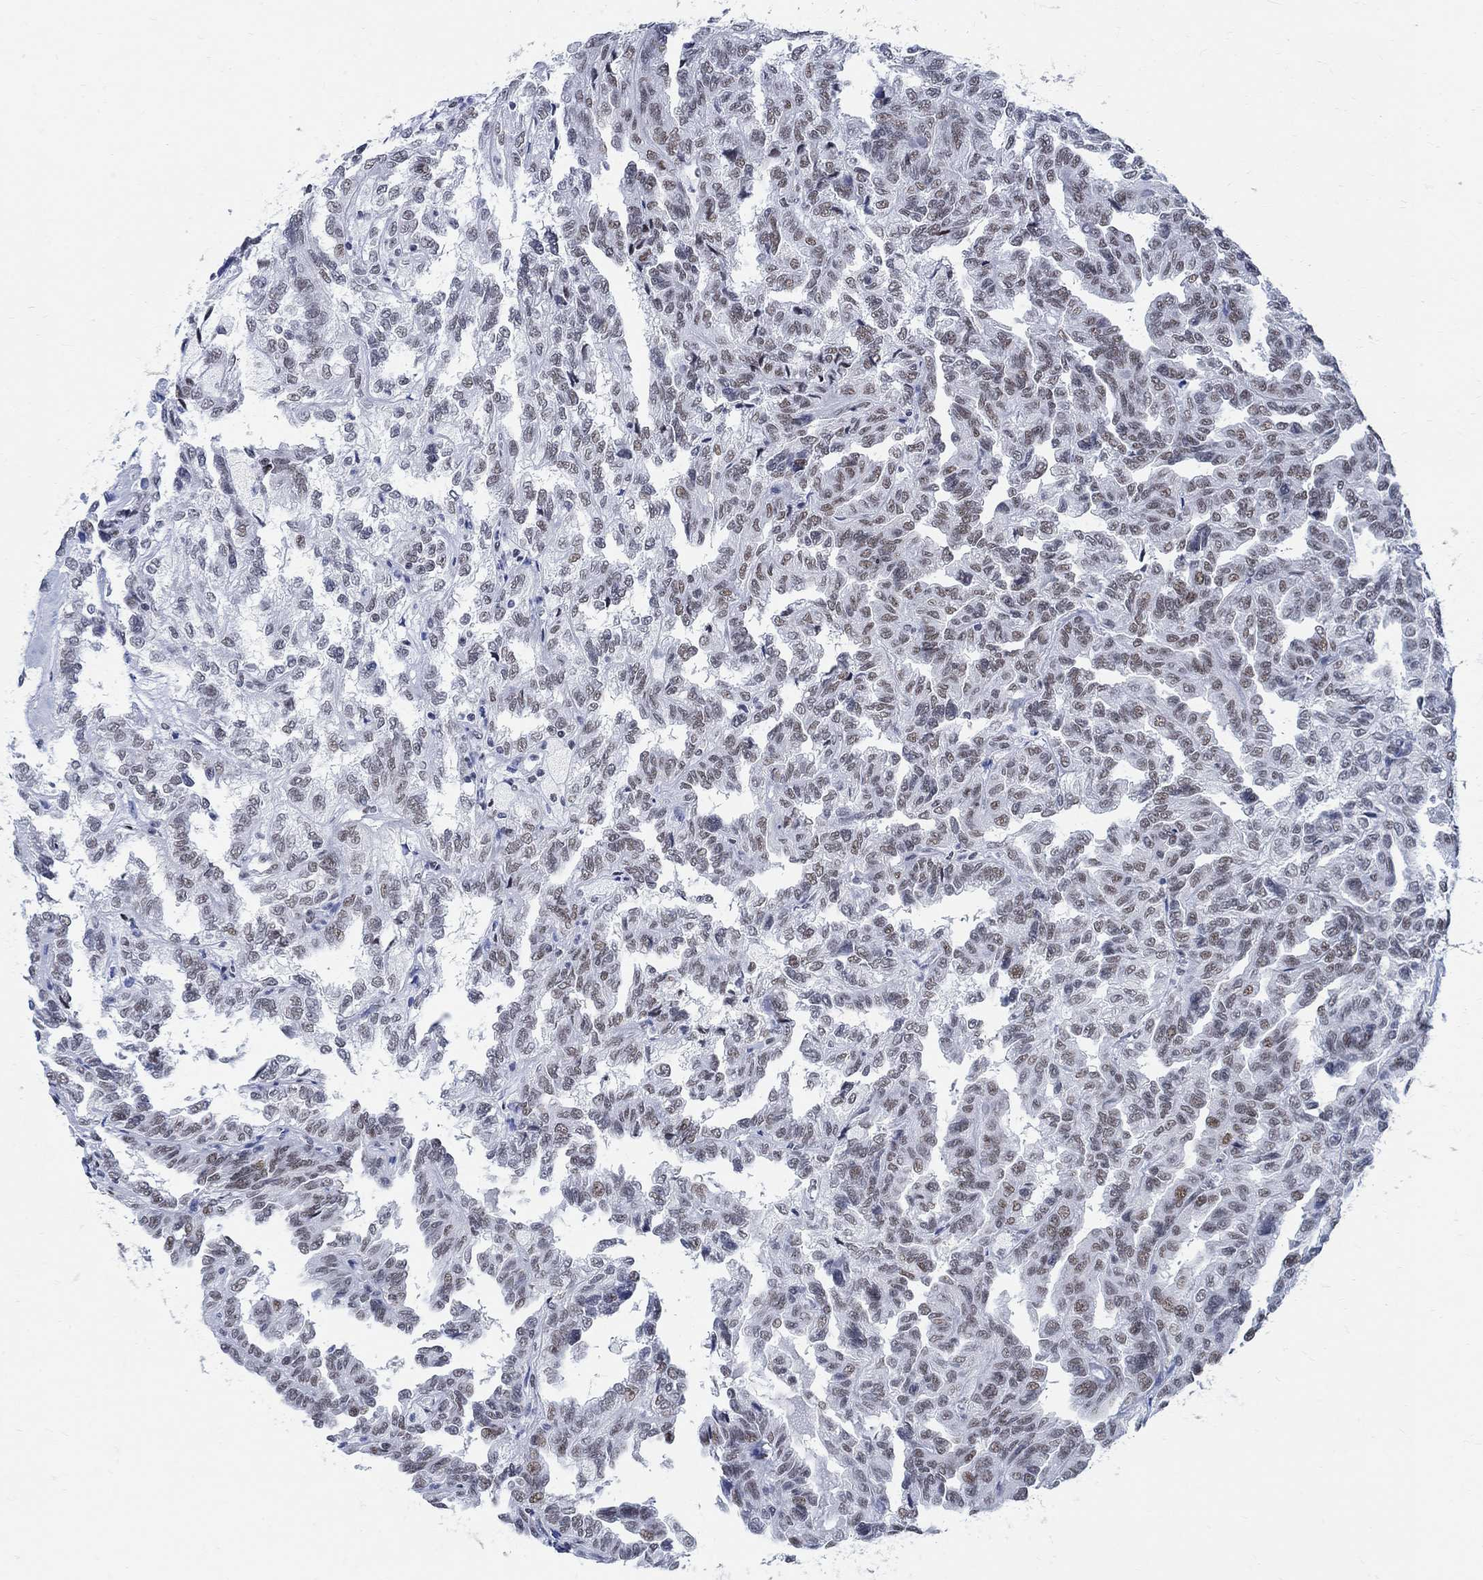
{"staining": {"intensity": "moderate", "quantity": "25%-75%", "location": "nuclear"}, "tissue": "renal cancer", "cell_type": "Tumor cells", "image_type": "cancer", "snomed": [{"axis": "morphology", "description": "Adenocarcinoma, NOS"}, {"axis": "topography", "description": "Kidney"}], "caption": "Brown immunohistochemical staining in human adenocarcinoma (renal) demonstrates moderate nuclear expression in approximately 25%-75% of tumor cells.", "gene": "DLK1", "patient": {"sex": "male", "age": 79}}